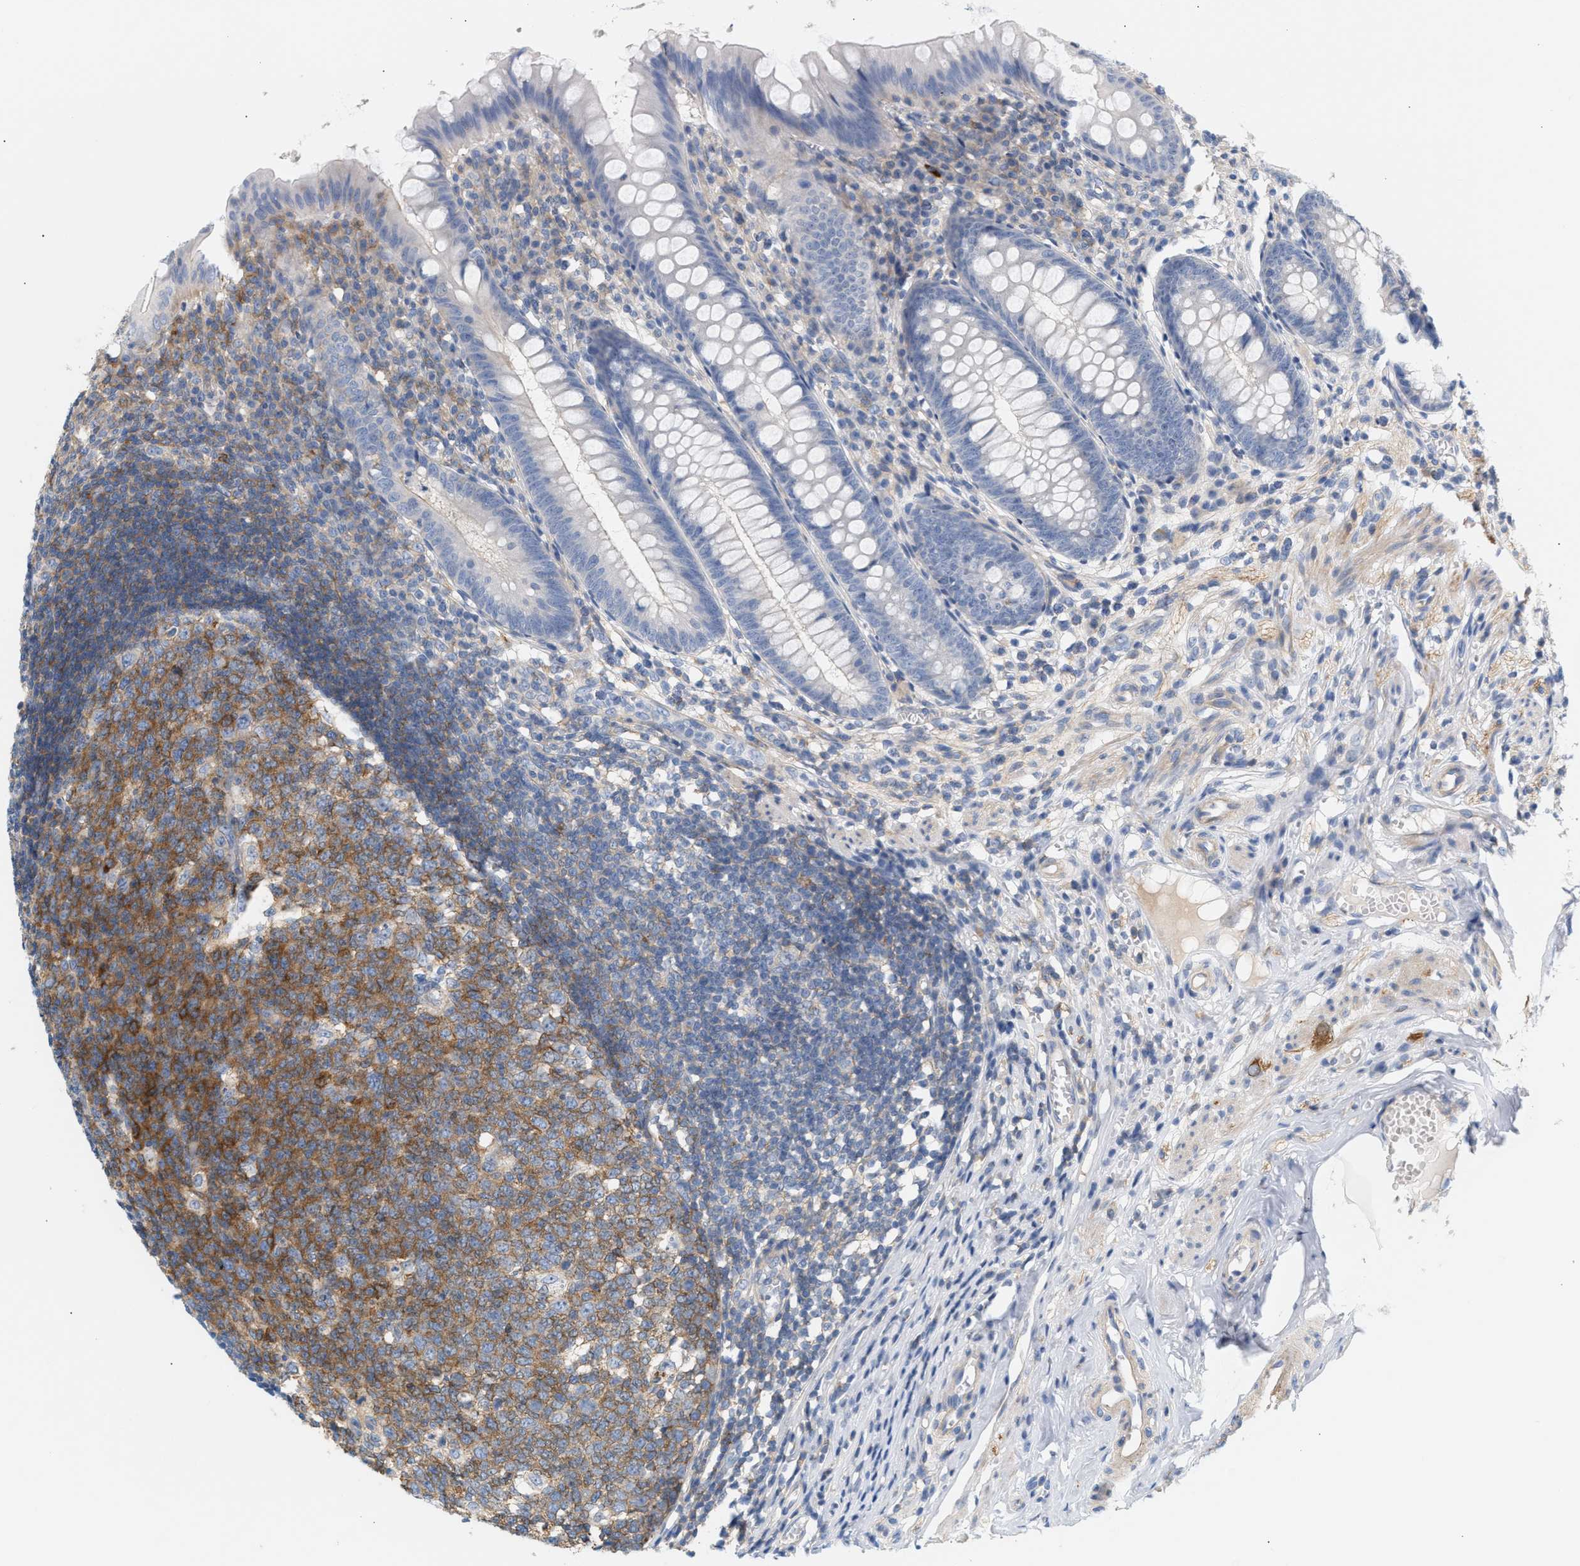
{"staining": {"intensity": "negative", "quantity": "none", "location": "none"}, "tissue": "appendix", "cell_type": "Glandular cells", "image_type": "normal", "snomed": [{"axis": "morphology", "description": "Normal tissue, NOS"}, {"axis": "topography", "description": "Appendix"}], "caption": "Immunohistochemistry micrograph of unremarkable appendix stained for a protein (brown), which shows no staining in glandular cells. (DAB IHC, high magnification).", "gene": "LRCH1", "patient": {"sex": "male", "age": 56}}